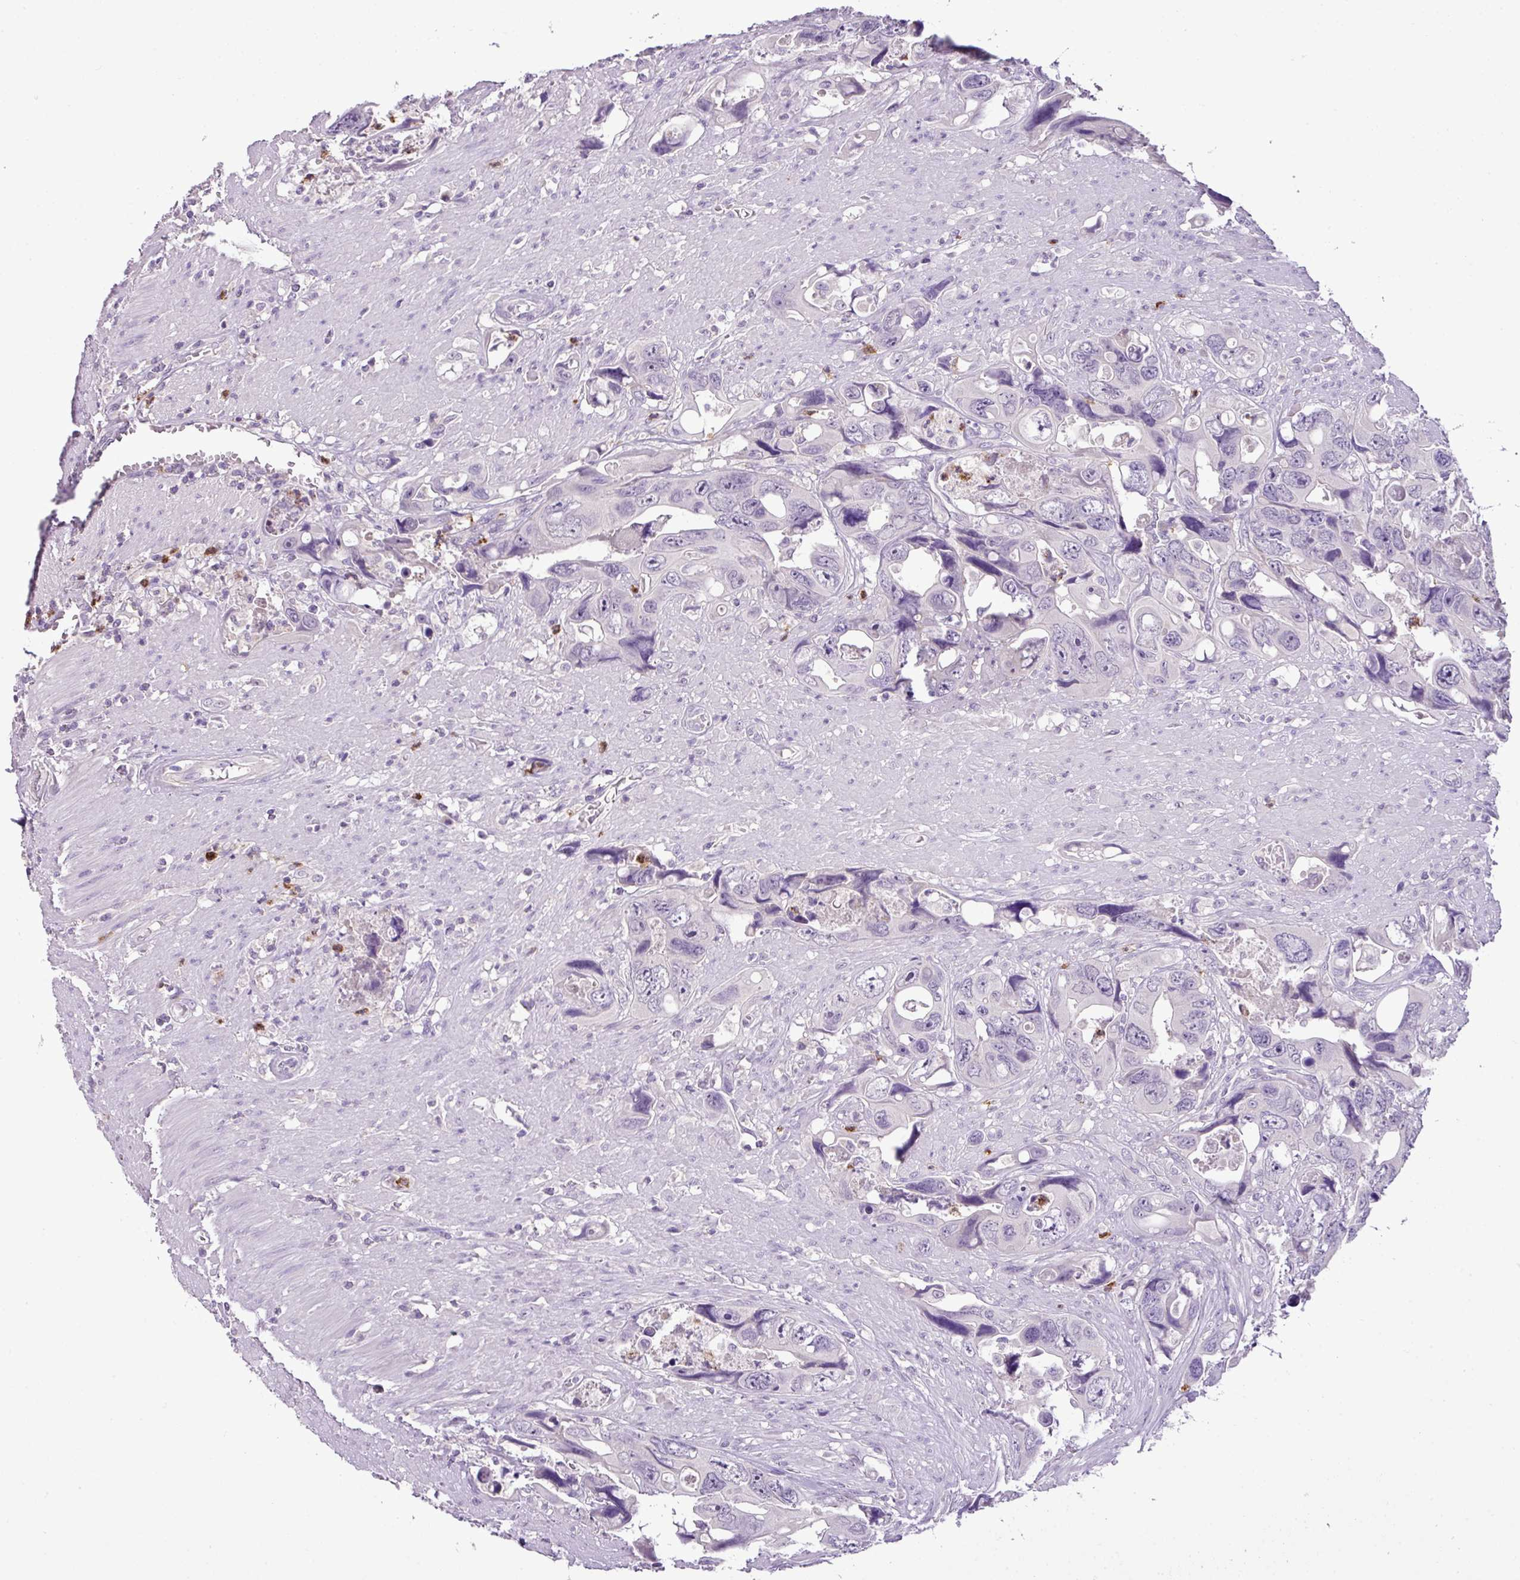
{"staining": {"intensity": "negative", "quantity": "none", "location": "none"}, "tissue": "colorectal cancer", "cell_type": "Tumor cells", "image_type": "cancer", "snomed": [{"axis": "morphology", "description": "Adenocarcinoma, NOS"}, {"axis": "topography", "description": "Rectum"}], "caption": "DAB immunohistochemical staining of human colorectal adenocarcinoma exhibits no significant positivity in tumor cells. The staining was performed using DAB to visualize the protein expression in brown, while the nuclei were stained in blue with hematoxylin (Magnification: 20x).", "gene": "HTR3E", "patient": {"sex": "male", "age": 57}}